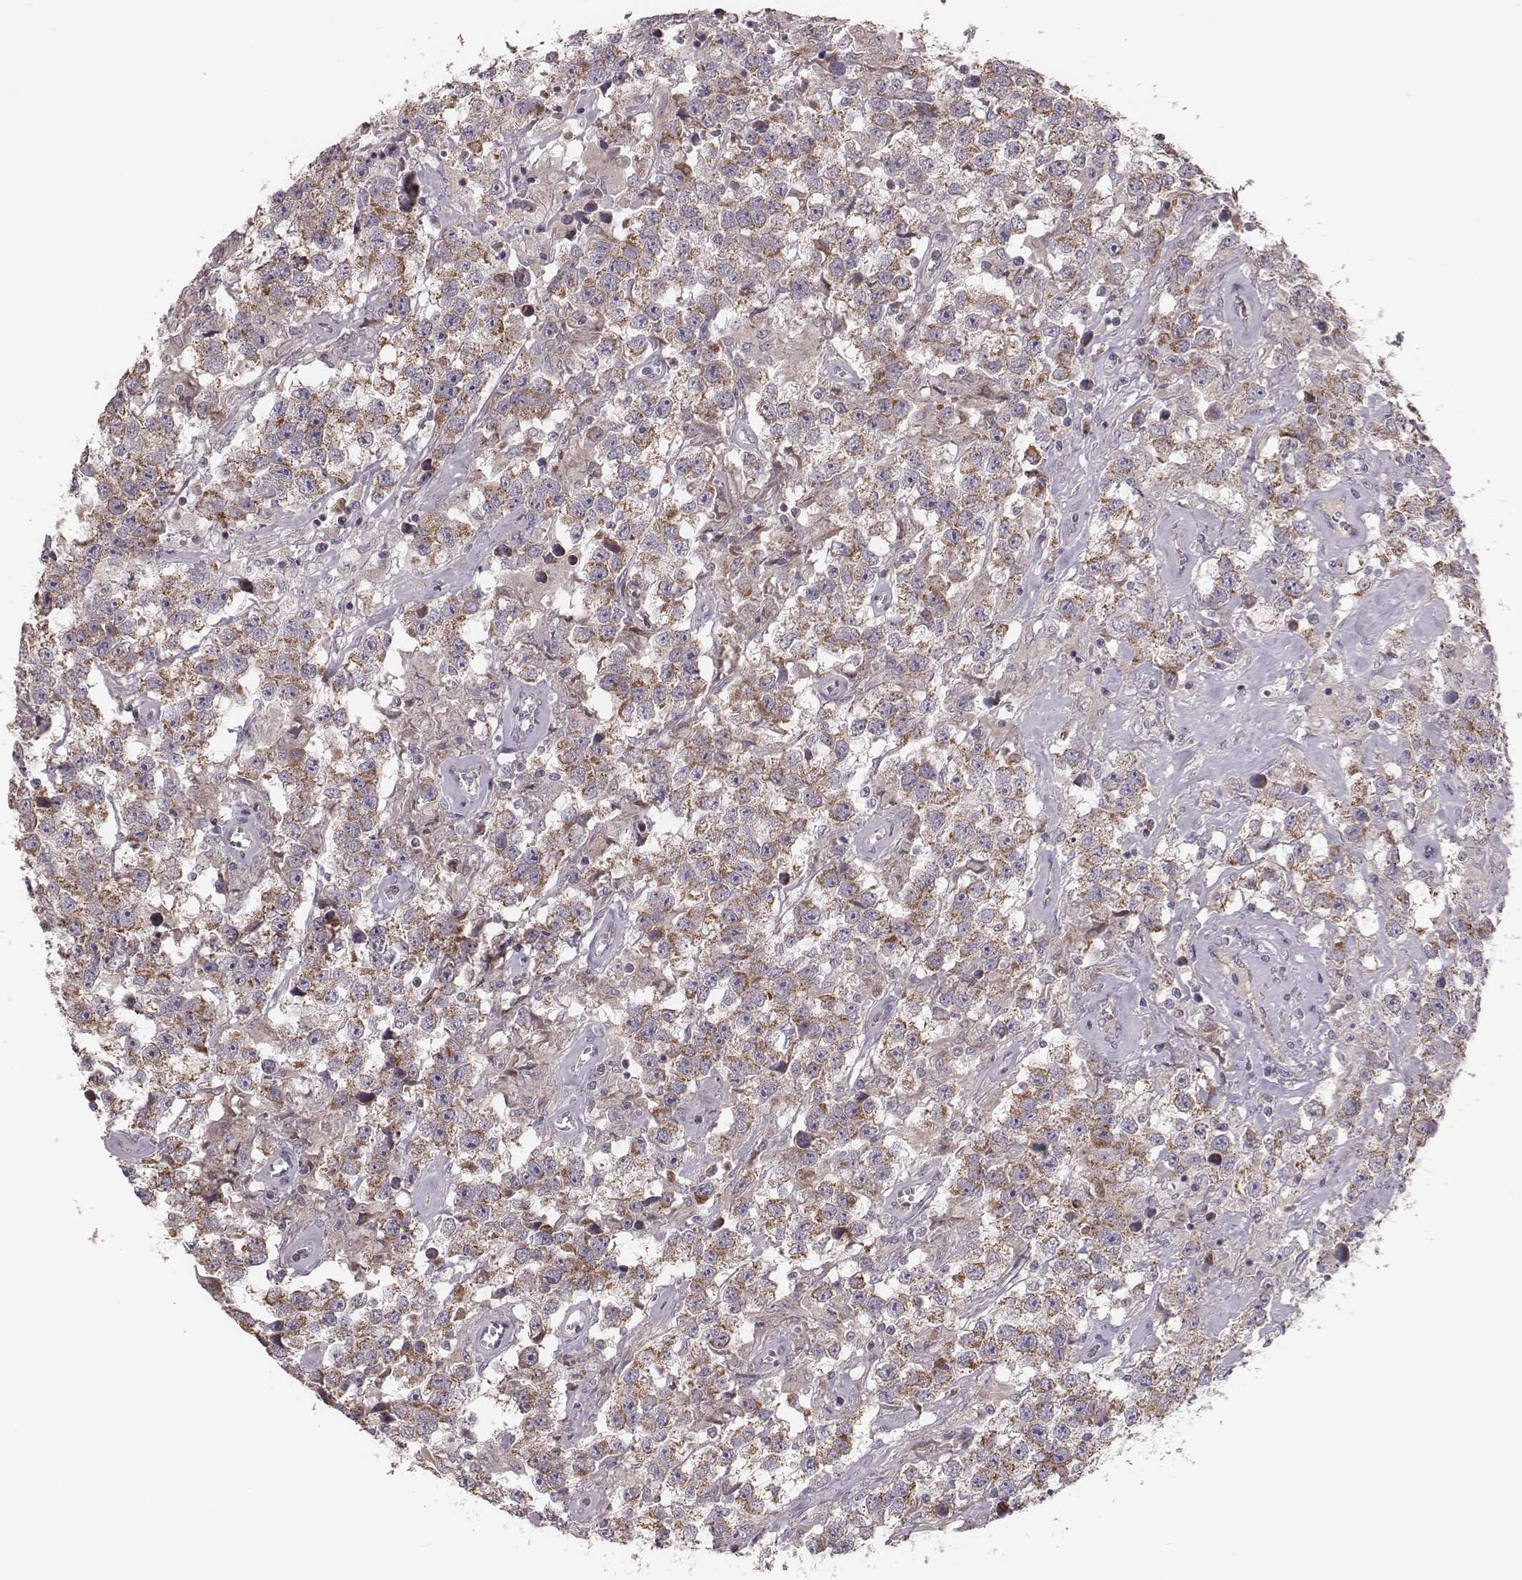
{"staining": {"intensity": "moderate", "quantity": "25%-75%", "location": "cytoplasmic/membranous"}, "tissue": "testis cancer", "cell_type": "Tumor cells", "image_type": "cancer", "snomed": [{"axis": "morphology", "description": "Seminoma, NOS"}, {"axis": "topography", "description": "Testis"}], "caption": "Immunohistochemical staining of human testis seminoma displays moderate cytoplasmic/membranous protein positivity in approximately 25%-75% of tumor cells.", "gene": "MRPS27", "patient": {"sex": "male", "age": 43}}